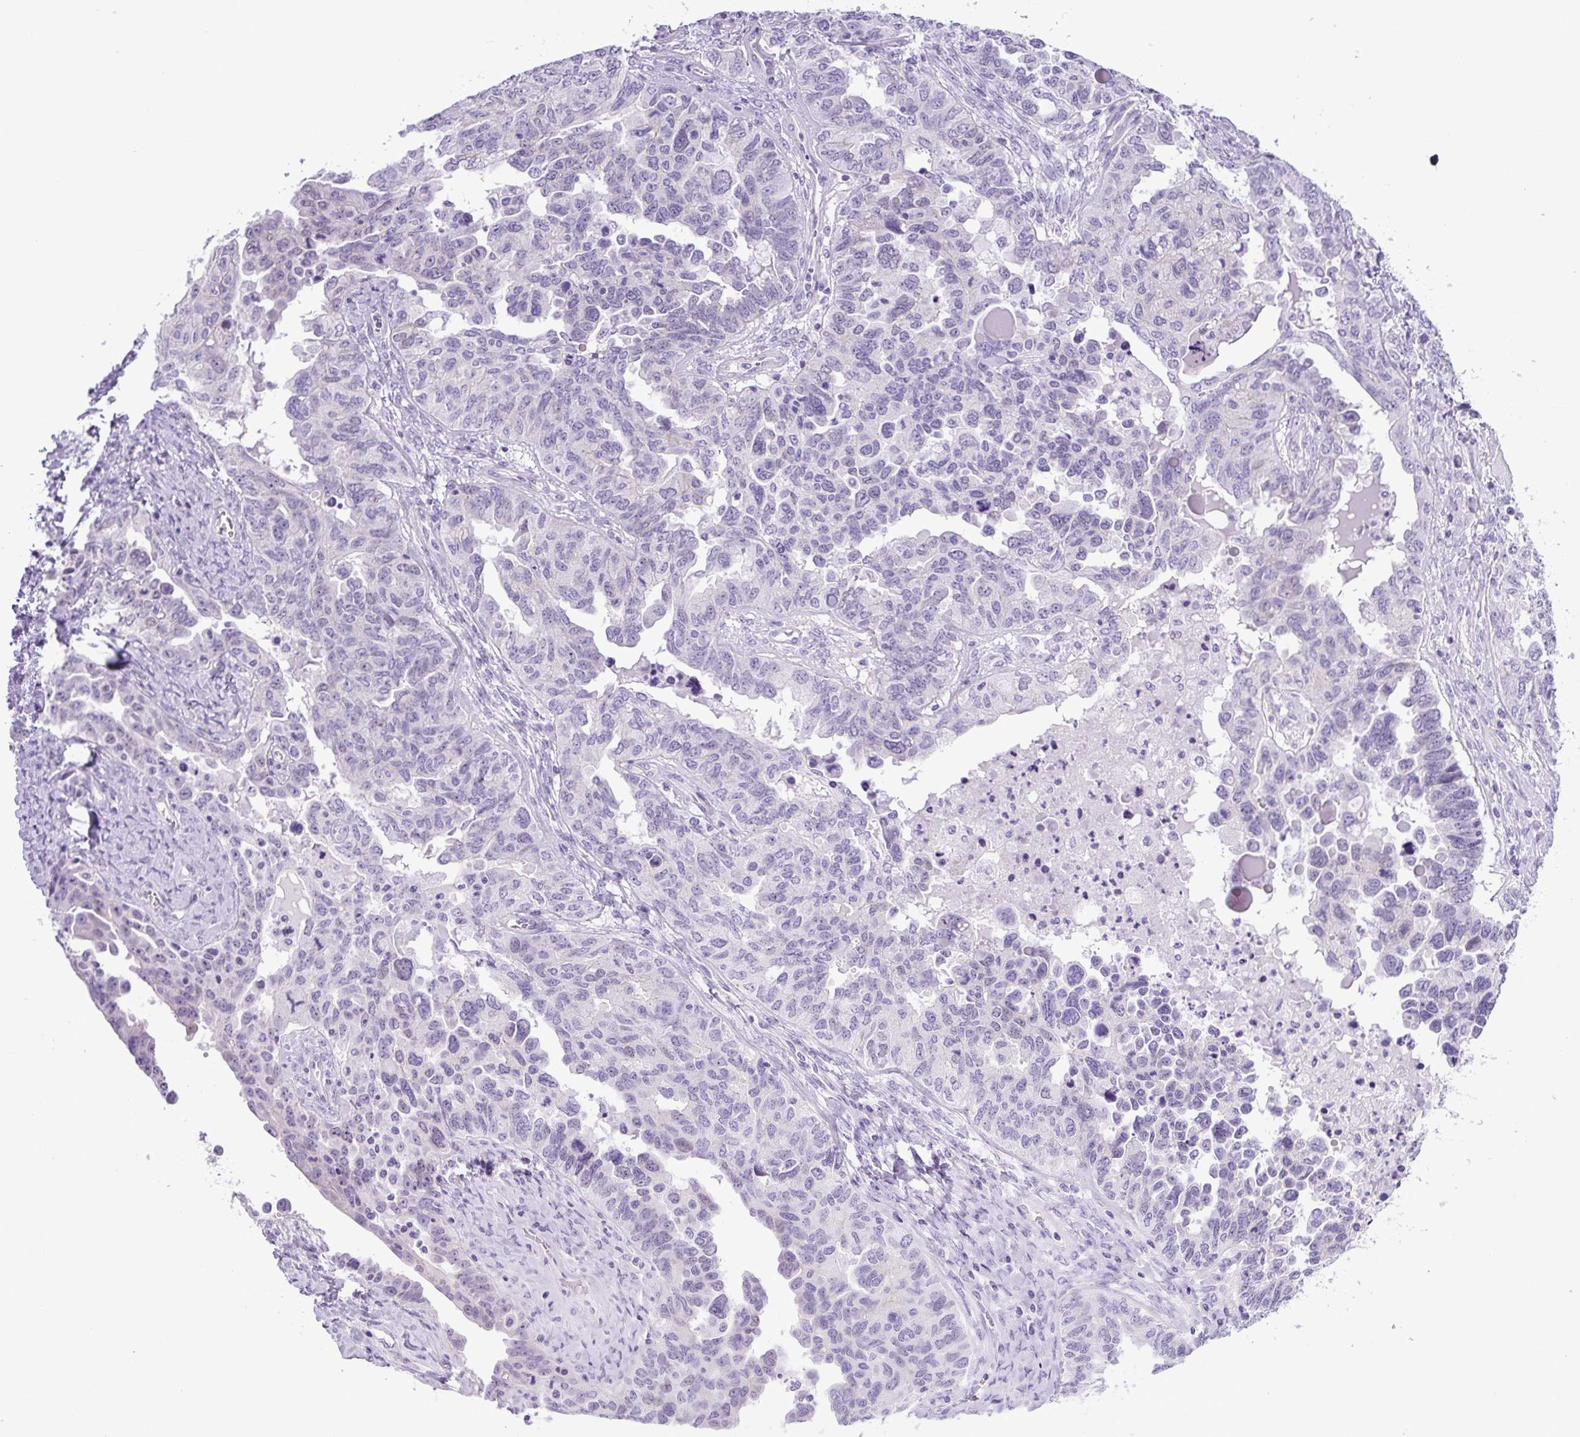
{"staining": {"intensity": "negative", "quantity": "none", "location": "none"}, "tissue": "ovarian cancer", "cell_type": "Tumor cells", "image_type": "cancer", "snomed": [{"axis": "morphology", "description": "Carcinoma, endometroid"}, {"axis": "topography", "description": "Ovary"}], "caption": "Immunohistochemistry image of neoplastic tissue: ovarian cancer (endometroid carcinoma) stained with DAB (3,3'-diaminobenzidine) exhibits no significant protein expression in tumor cells.", "gene": "ADAMTS19", "patient": {"sex": "female", "age": 62}}